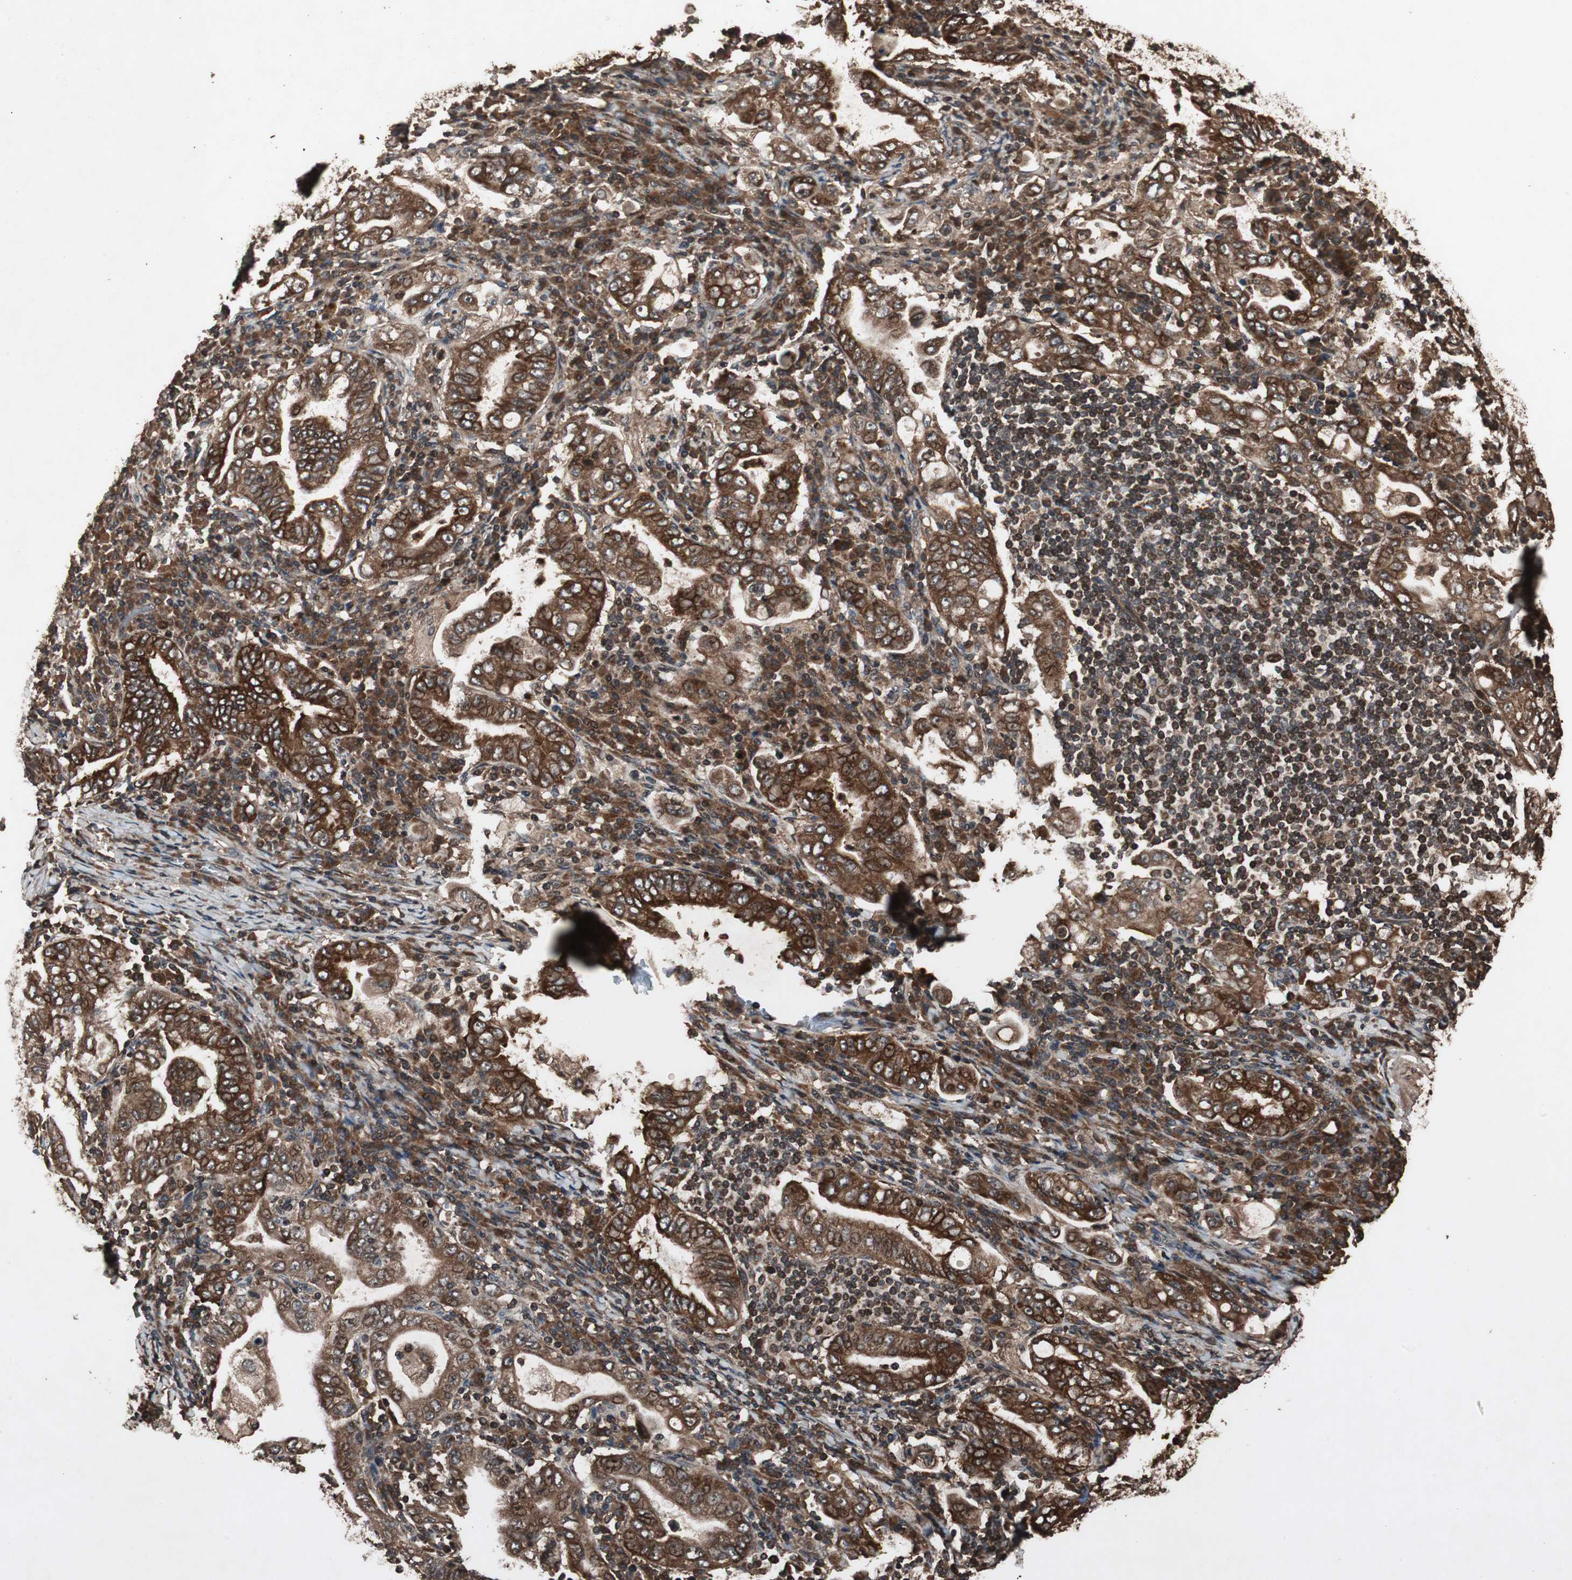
{"staining": {"intensity": "strong", "quantity": ">75%", "location": "cytoplasmic/membranous"}, "tissue": "stomach cancer", "cell_type": "Tumor cells", "image_type": "cancer", "snomed": [{"axis": "morphology", "description": "Normal tissue, NOS"}, {"axis": "morphology", "description": "Adenocarcinoma, NOS"}, {"axis": "topography", "description": "Esophagus"}, {"axis": "topography", "description": "Stomach, upper"}, {"axis": "topography", "description": "Peripheral nerve tissue"}], "caption": "An IHC histopathology image of neoplastic tissue is shown. Protein staining in brown labels strong cytoplasmic/membranous positivity in stomach cancer within tumor cells.", "gene": "LAMTOR5", "patient": {"sex": "male", "age": 62}}